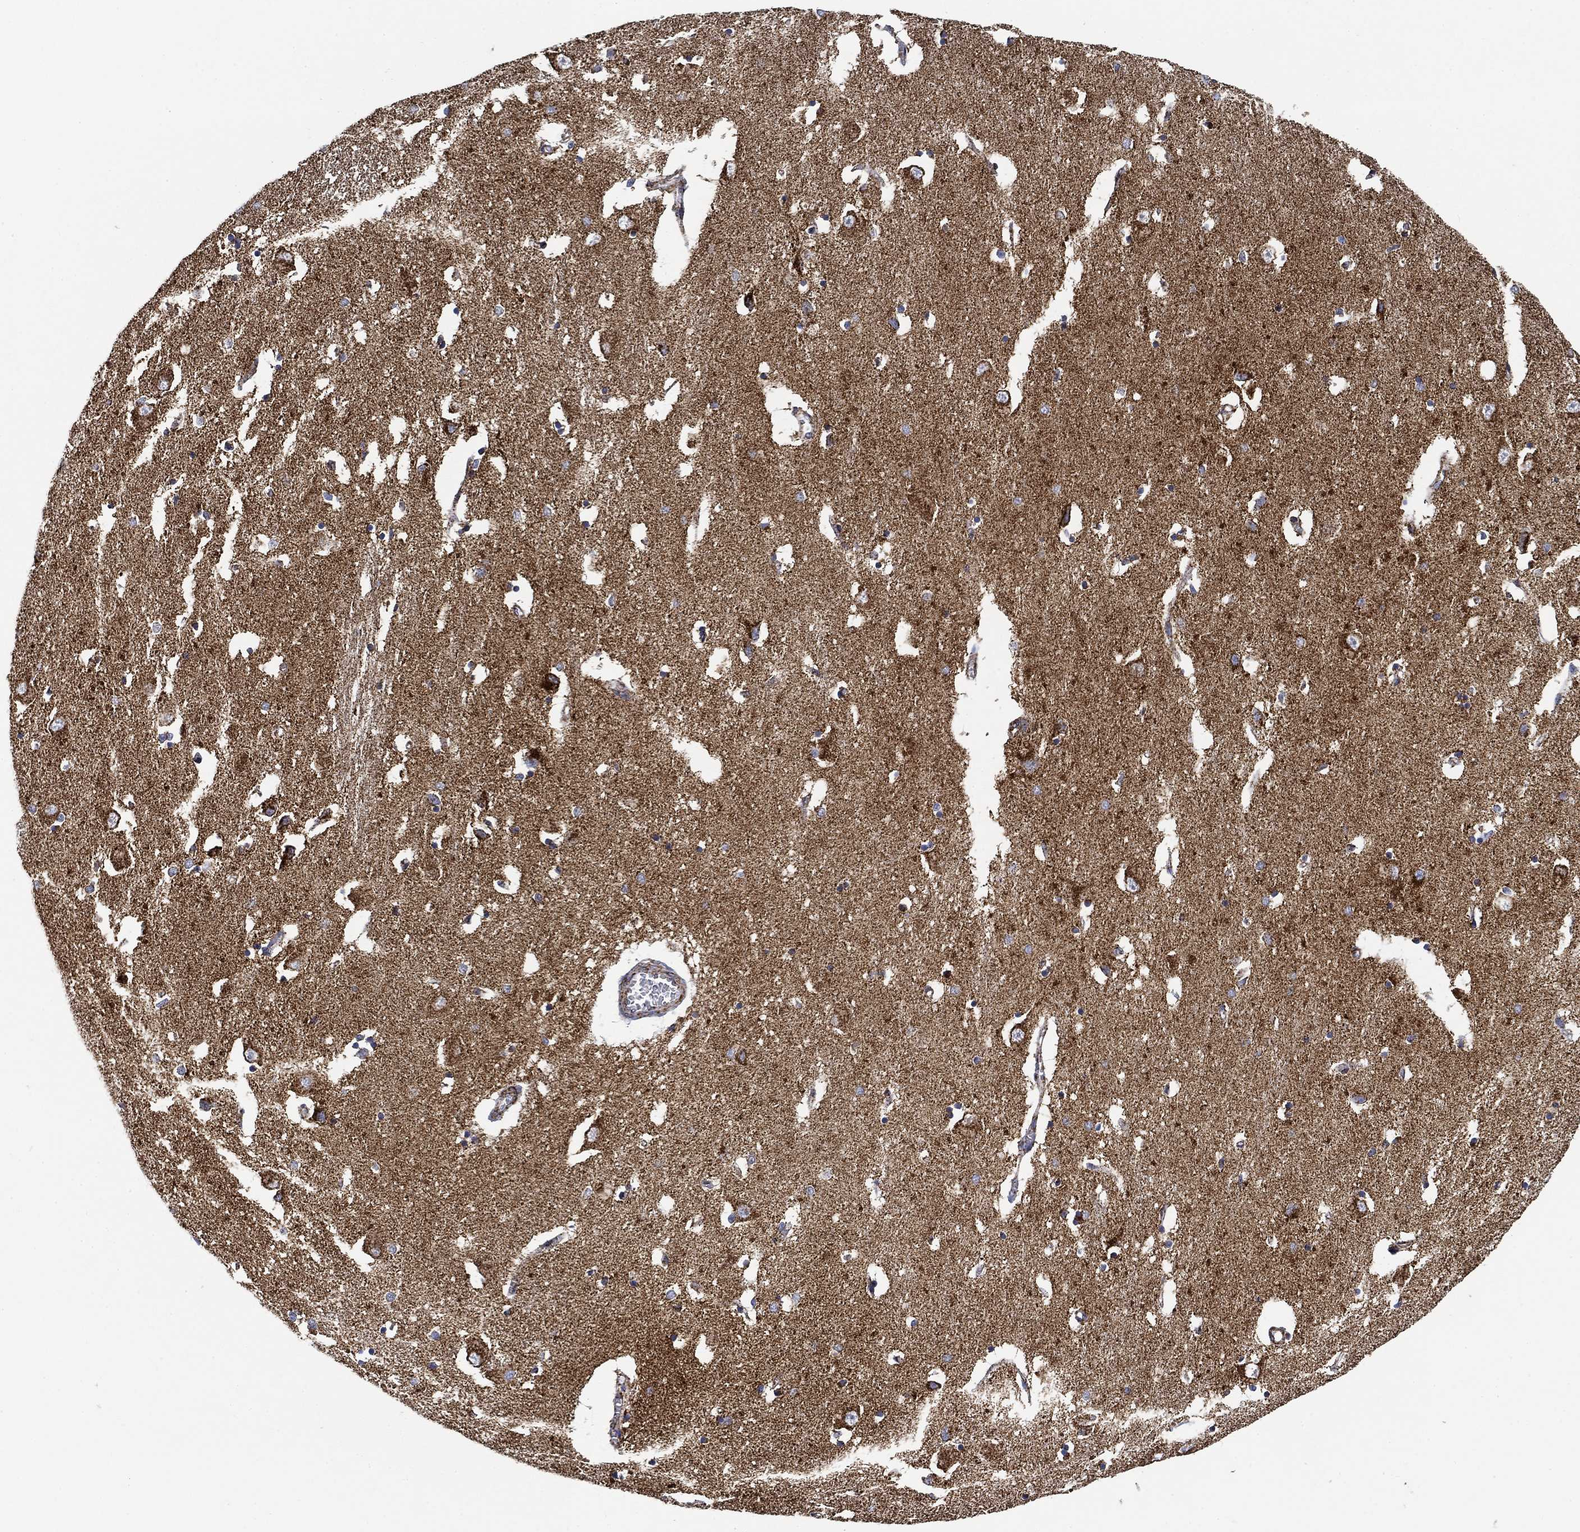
{"staining": {"intensity": "strong", "quantity": "<25%", "location": "cytoplasmic/membranous"}, "tissue": "caudate", "cell_type": "Glial cells", "image_type": "normal", "snomed": [{"axis": "morphology", "description": "Normal tissue, NOS"}, {"axis": "topography", "description": "Lateral ventricle wall"}], "caption": "A photomicrograph of human caudate stained for a protein shows strong cytoplasmic/membranous brown staining in glial cells. The protein is stained brown, and the nuclei are stained in blue (DAB (3,3'-diaminobenzidine) IHC with brightfield microscopy, high magnification).", "gene": "NDUFS3", "patient": {"sex": "male", "age": 54}}